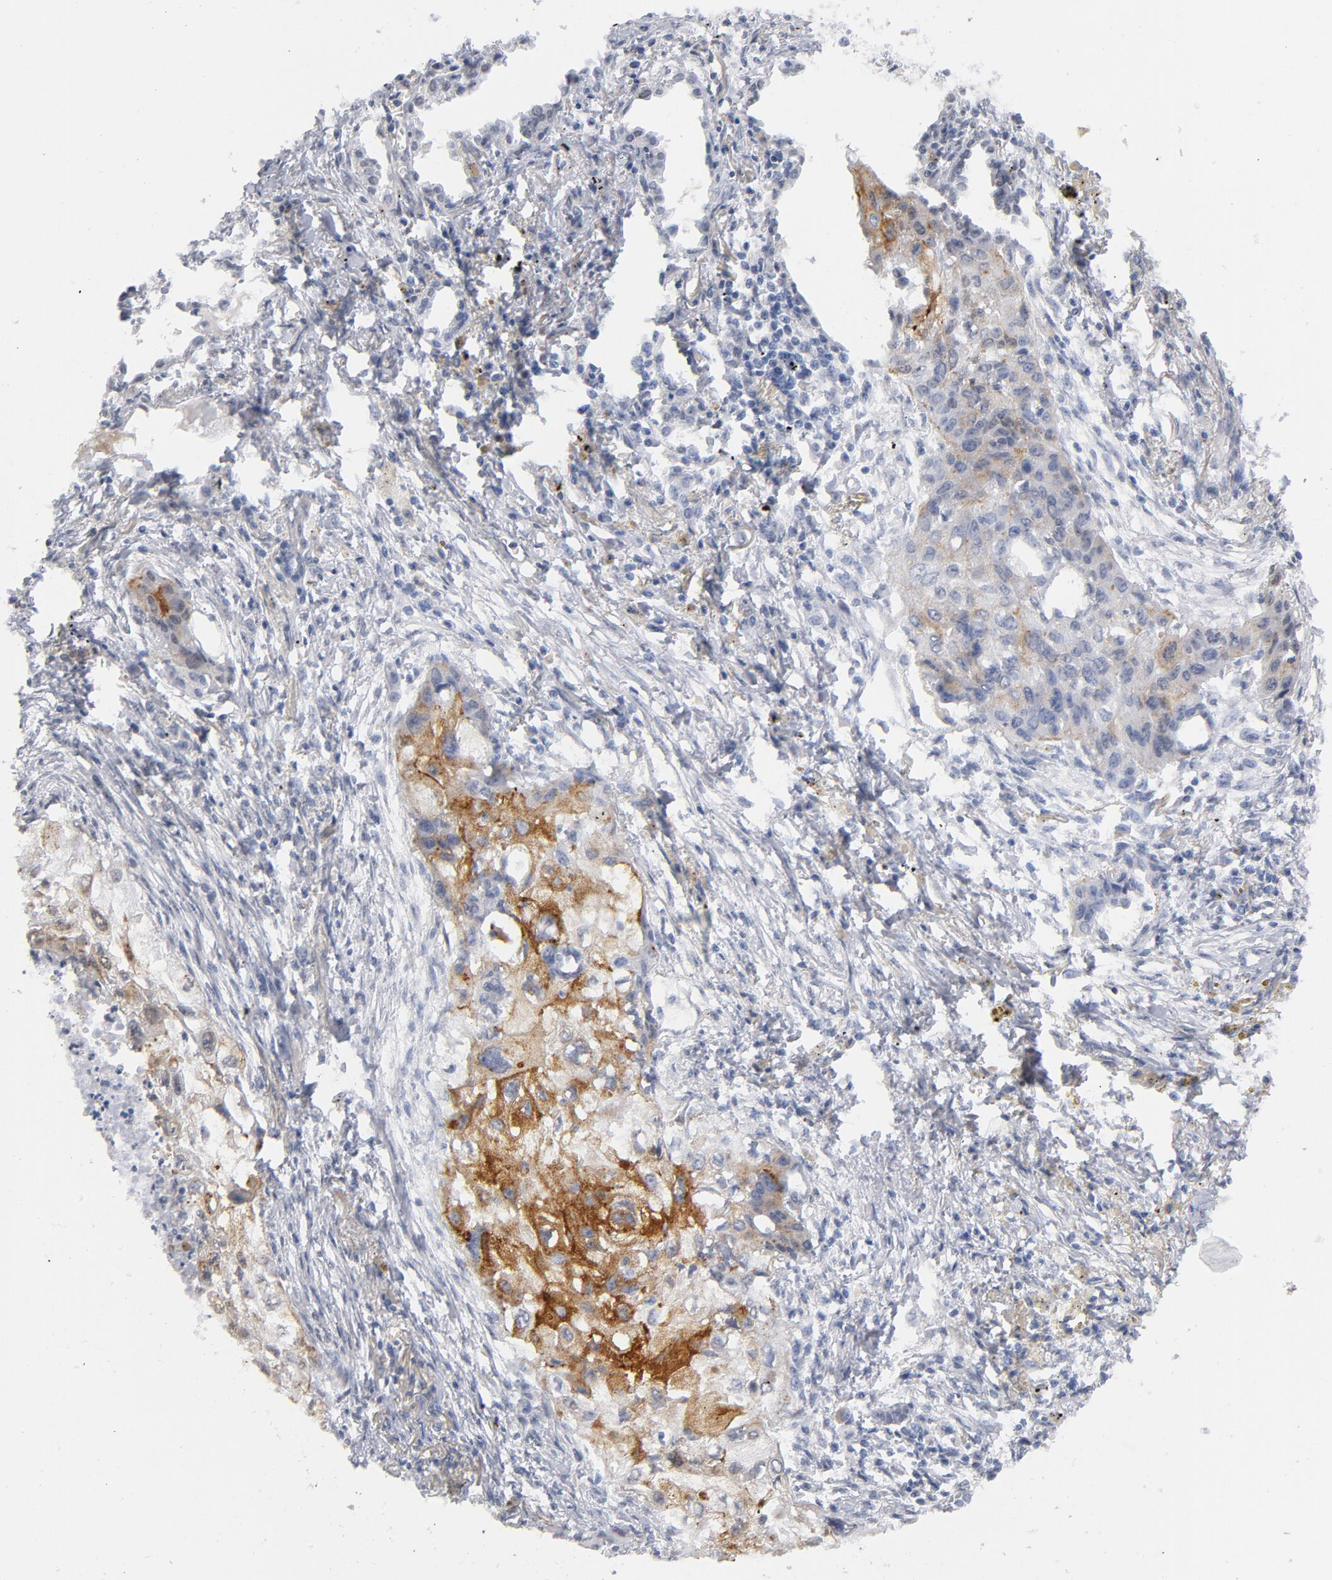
{"staining": {"intensity": "strong", "quantity": "25%-75%", "location": "cytoplasmic/membranous"}, "tissue": "lung cancer", "cell_type": "Tumor cells", "image_type": "cancer", "snomed": [{"axis": "morphology", "description": "Squamous cell carcinoma, NOS"}, {"axis": "topography", "description": "Lung"}], "caption": "Immunohistochemical staining of human lung squamous cell carcinoma exhibits high levels of strong cytoplasmic/membranous staining in approximately 25%-75% of tumor cells.", "gene": "BAP1", "patient": {"sex": "male", "age": 71}}